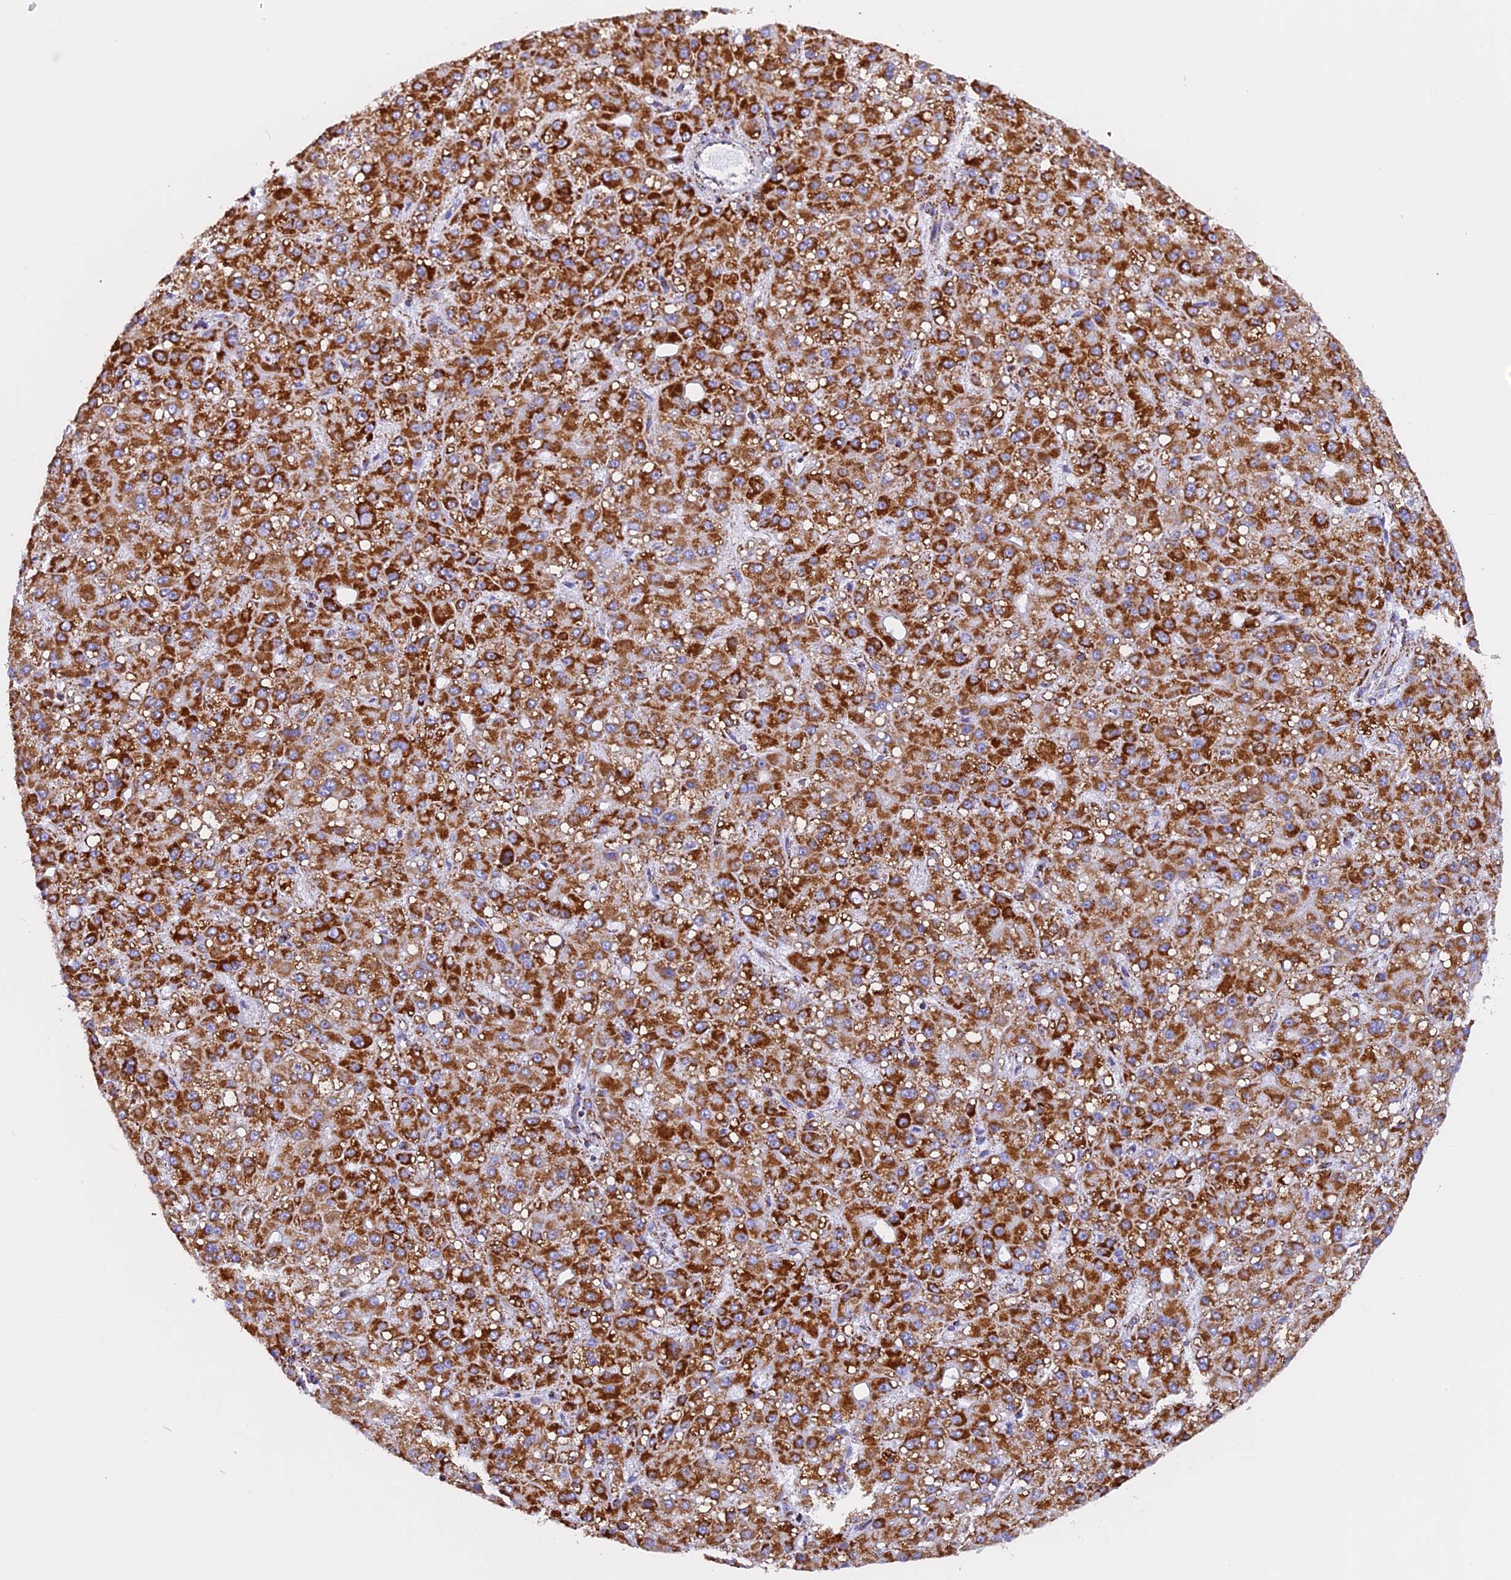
{"staining": {"intensity": "strong", "quantity": ">75%", "location": "cytoplasmic/membranous"}, "tissue": "liver cancer", "cell_type": "Tumor cells", "image_type": "cancer", "snomed": [{"axis": "morphology", "description": "Carcinoma, Hepatocellular, NOS"}, {"axis": "topography", "description": "Liver"}], "caption": "This is an image of immunohistochemistry staining of liver hepatocellular carcinoma, which shows strong expression in the cytoplasmic/membranous of tumor cells.", "gene": "KCNG1", "patient": {"sex": "male", "age": 67}}